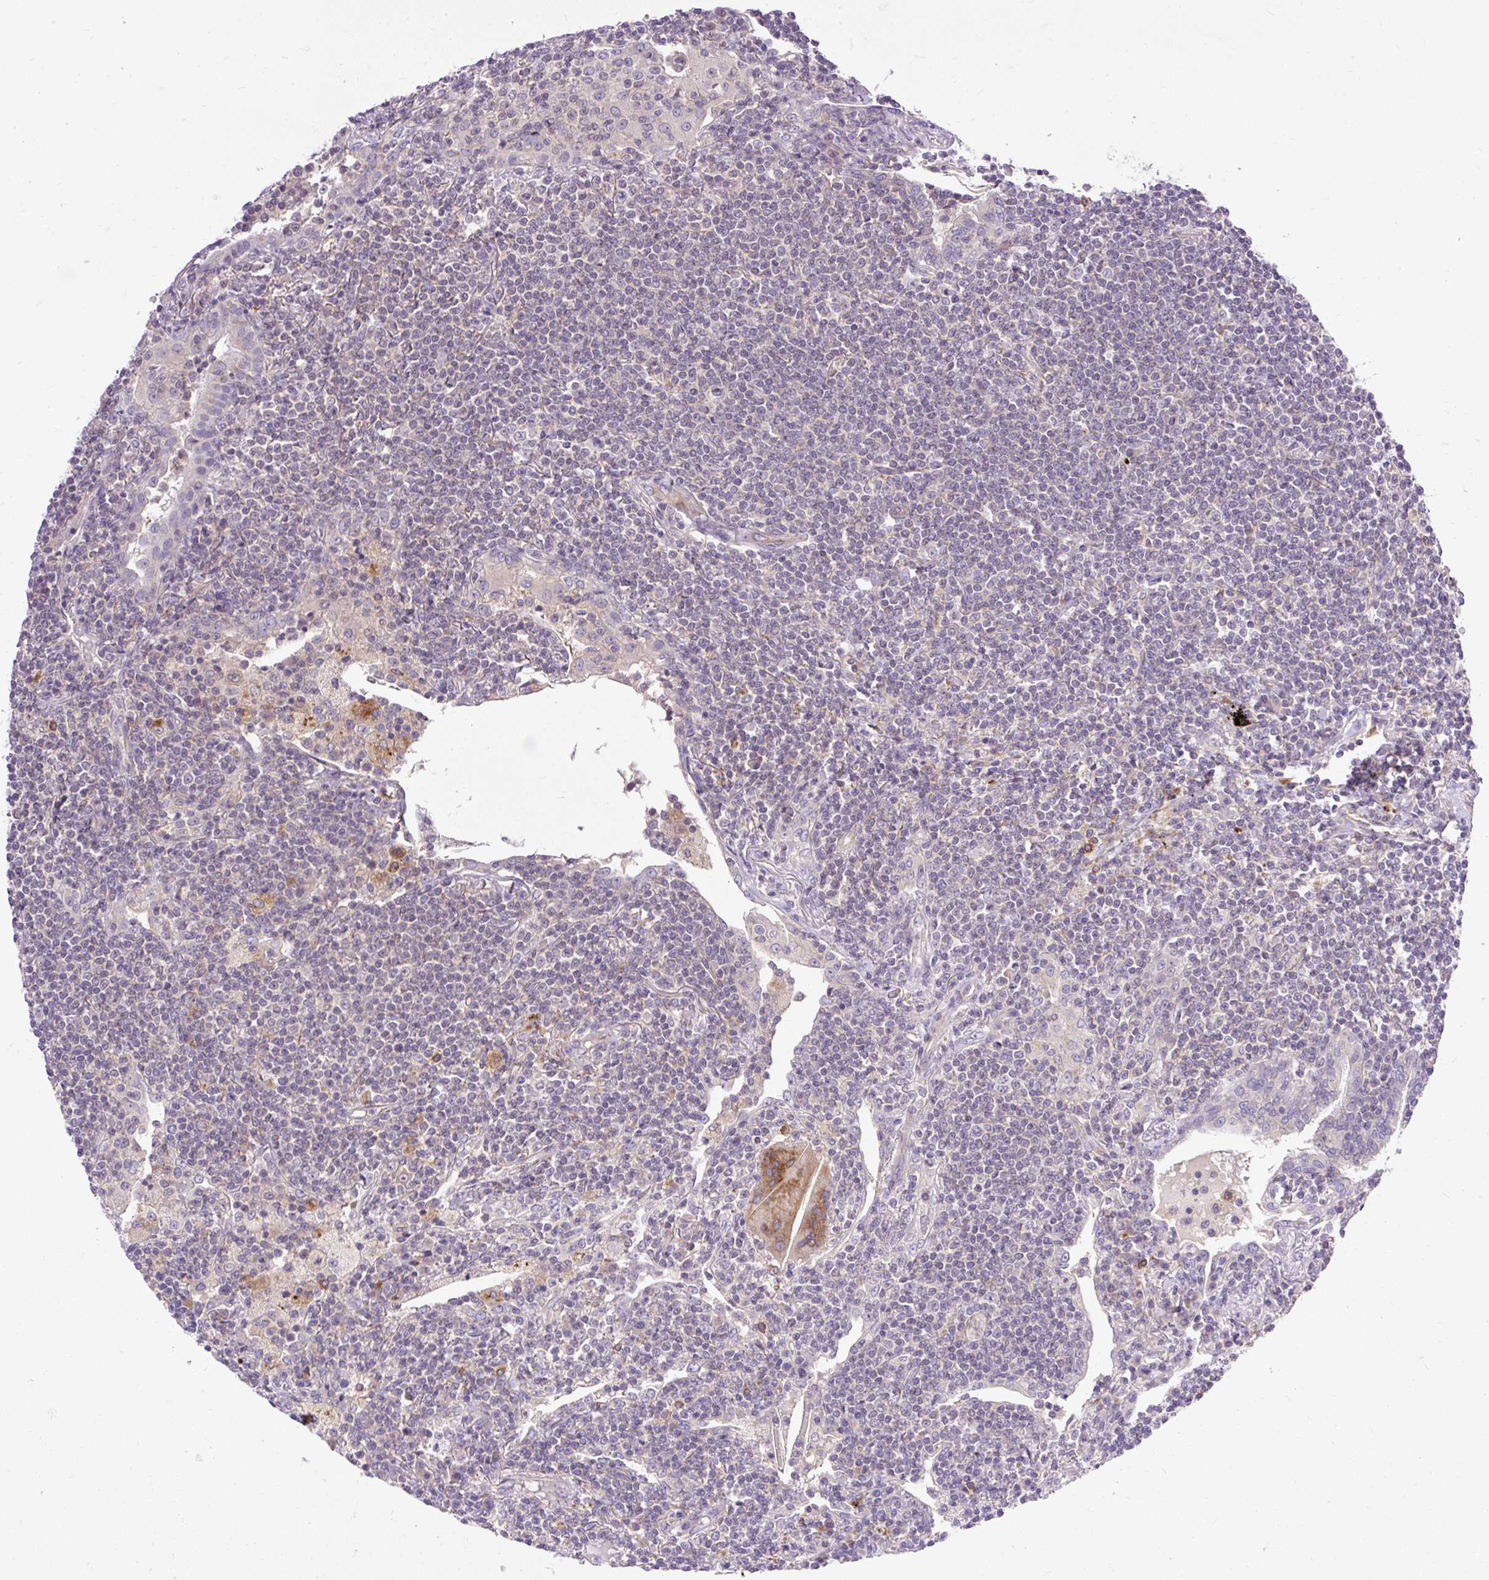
{"staining": {"intensity": "negative", "quantity": "none", "location": "none"}, "tissue": "lymphoma", "cell_type": "Tumor cells", "image_type": "cancer", "snomed": [{"axis": "morphology", "description": "Malignant lymphoma, non-Hodgkin's type, Low grade"}, {"axis": "topography", "description": "Lung"}], "caption": "Immunohistochemical staining of human lymphoma demonstrates no significant expression in tumor cells.", "gene": "HEXB", "patient": {"sex": "female", "age": 71}}